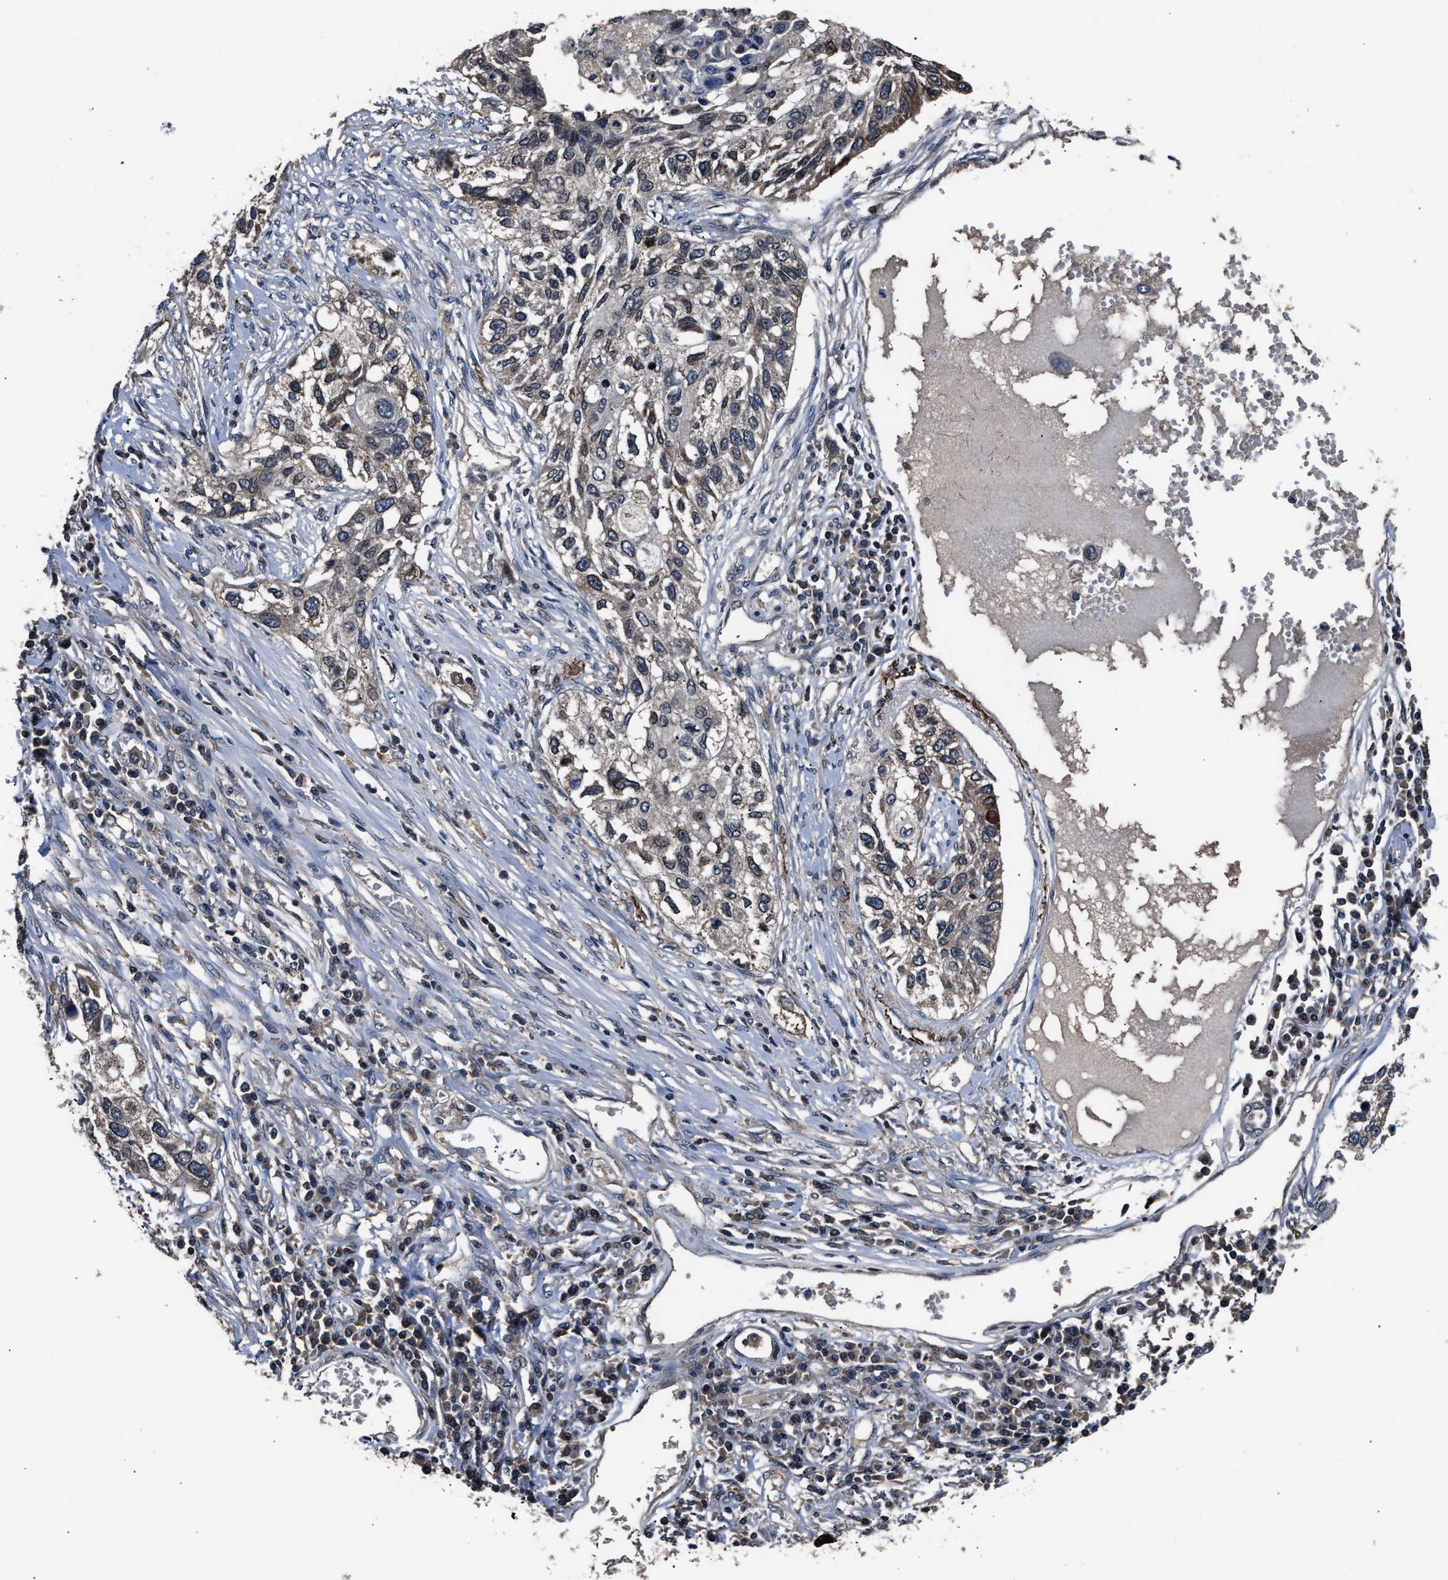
{"staining": {"intensity": "weak", "quantity": "25%-75%", "location": "cytoplasmic/membranous"}, "tissue": "lung cancer", "cell_type": "Tumor cells", "image_type": "cancer", "snomed": [{"axis": "morphology", "description": "Squamous cell carcinoma, NOS"}, {"axis": "topography", "description": "Lung"}], "caption": "Immunohistochemical staining of lung squamous cell carcinoma exhibits low levels of weak cytoplasmic/membranous protein staining in about 25%-75% of tumor cells. (brown staining indicates protein expression, while blue staining denotes nuclei).", "gene": "TNRC18", "patient": {"sex": "male", "age": 71}}